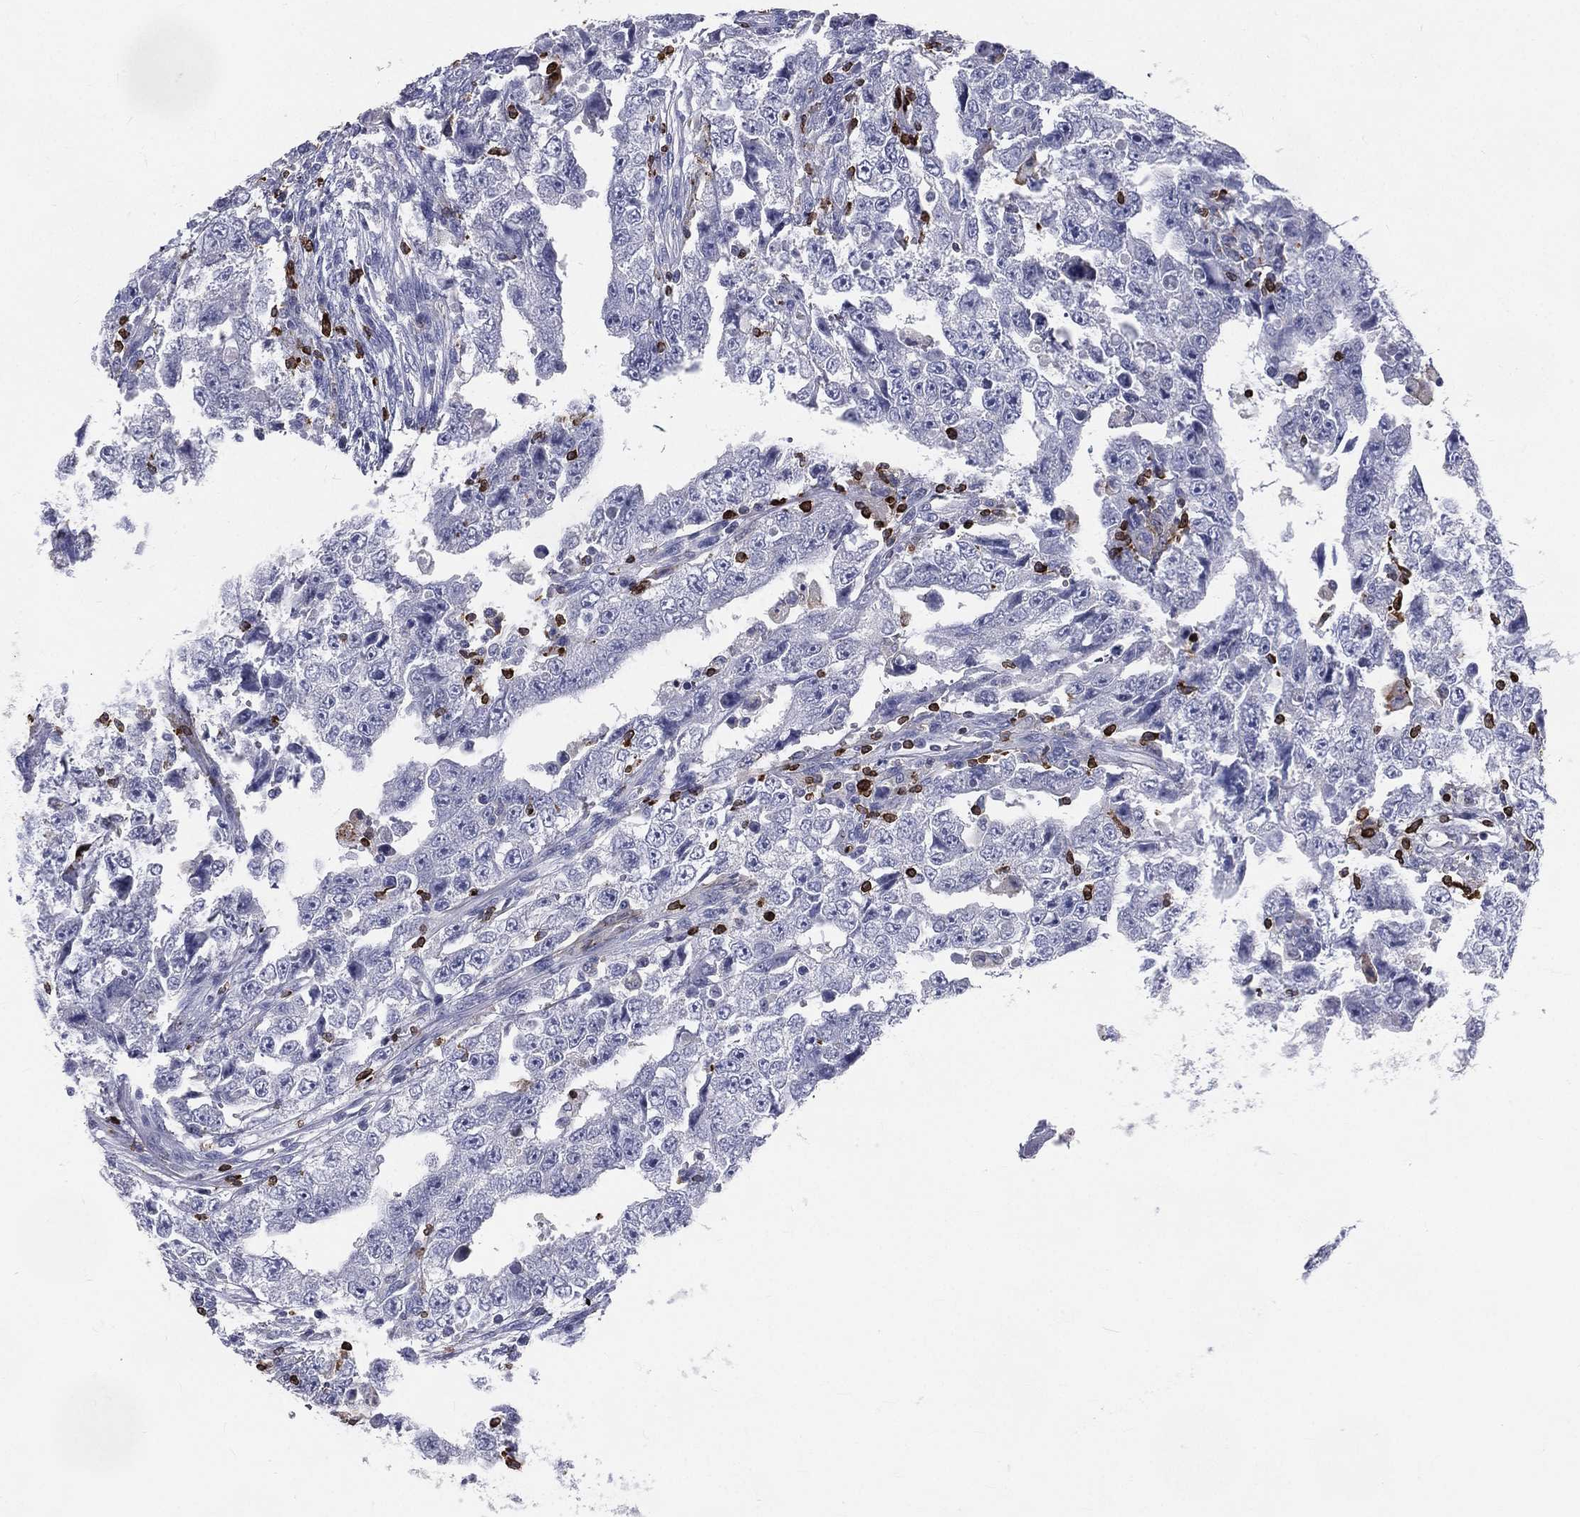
{"staining": {"intensity": "negative", "quantity": "none", "location": "none"}, "tissue": "testis cancer", "cell_type": "Tumor cells", "image_type": "cancer", "snomed": [{"axis": "morphology", "description": "Carcinoma, Embryonal, NOS"}, {"axis": "topography", "description": "Testis"}], "caption": "This image is of embryonal carcinoma (testis) stained with IHC to label a protein in brown with the nuclei are counter-stained blue. There is no staining in tumor cells.", "gene": "CTSW", "patient": {"sex": "male", "age": 26}}